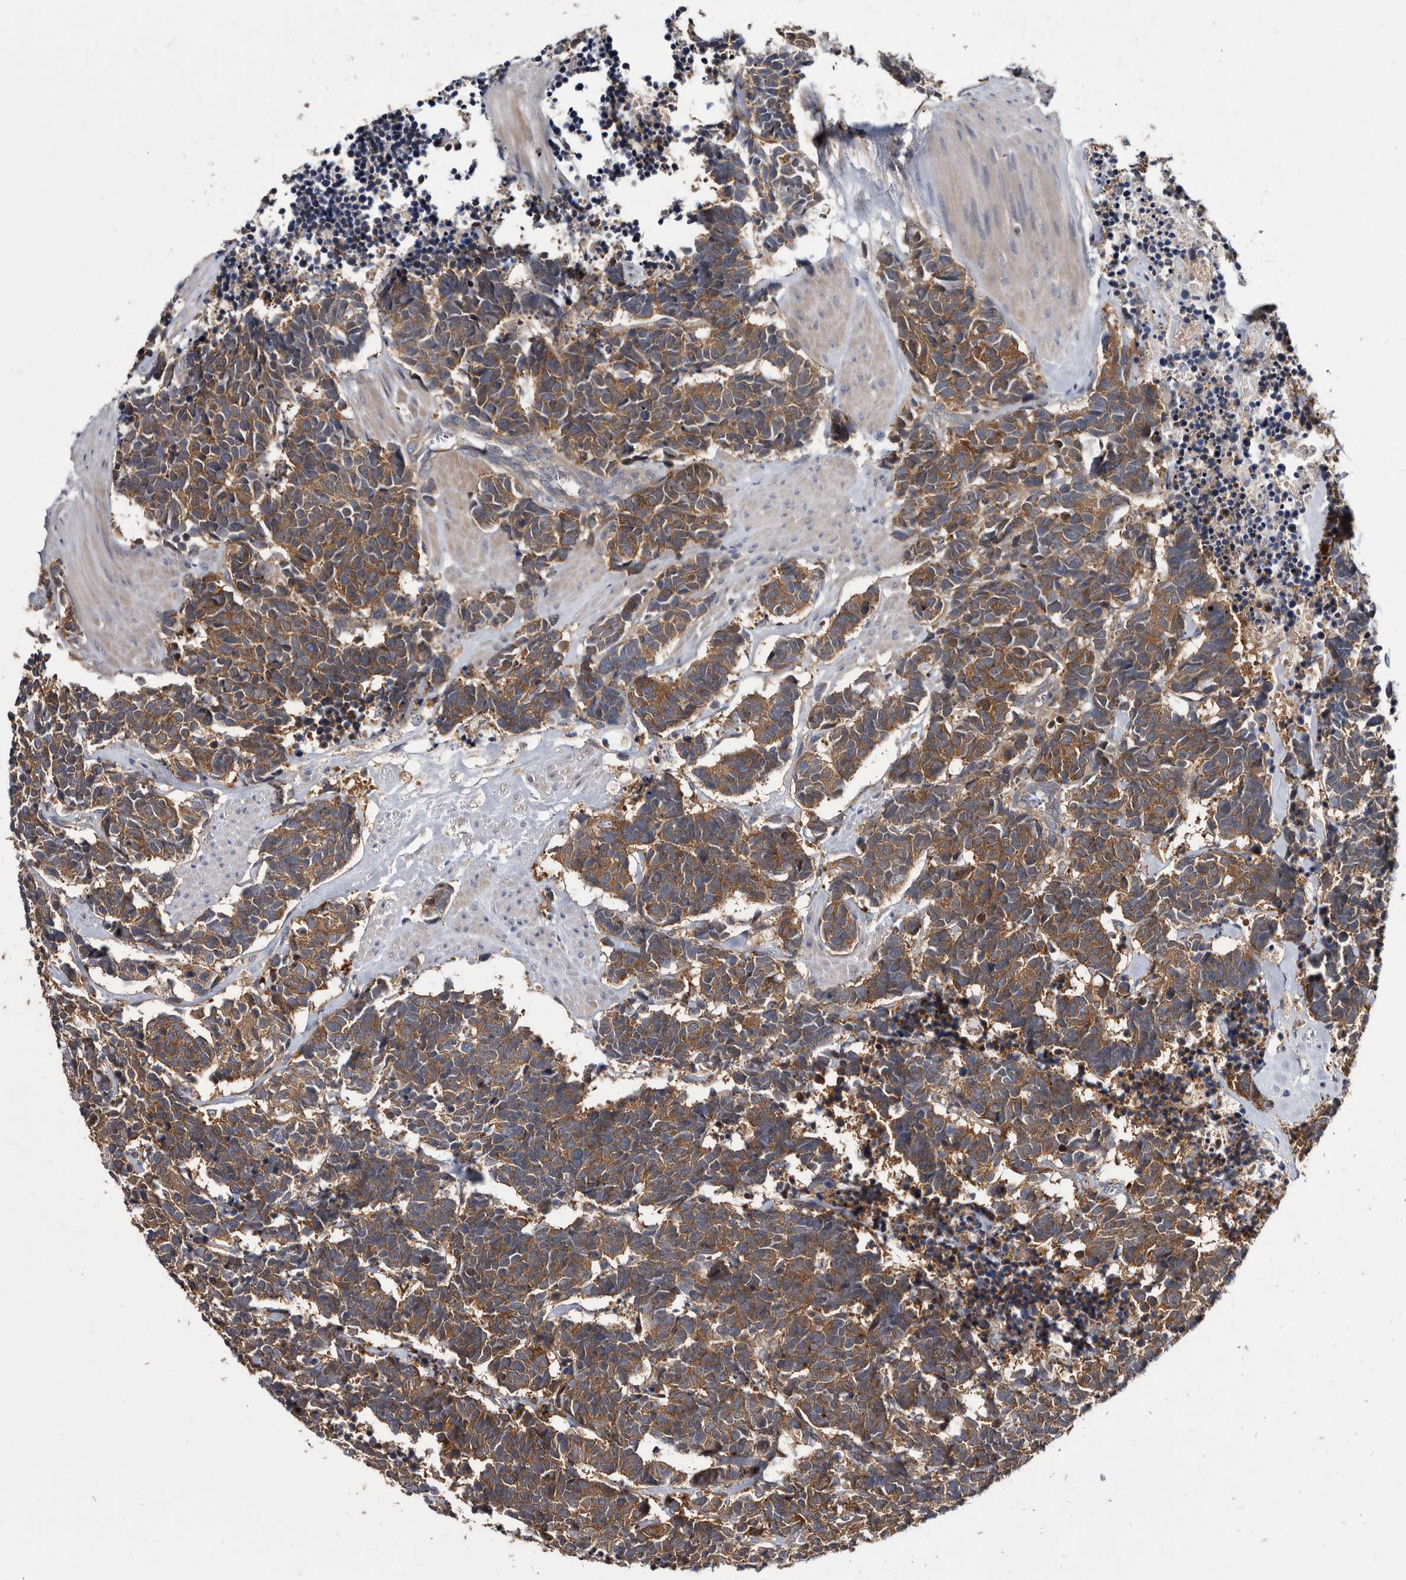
{"staining": {"intensity": "moderate", "quantity": ">75%", "location": "cytoplasmic/membranous"}, "tissue": "carcinoid", "cell_type": "Tumor cells", "image_type": "cancer", "snomed": [{"axis": "morphology", "description": "Carcinoma, NOS"}, {"axis": "morphology", "description": "Carcinoid, malignant, NOS"}, {"axis": "topography", "description": "Urinary bladder"}], "caption": "The photomicrograph exhibits immunohistochemical staining of carcinoma. There is moderate cytoplasmic/membranous expression is identified in approximately >75% of tumor cells.", "gene": "ABCF2", "patient": {"sex": "male", "age": 57}}